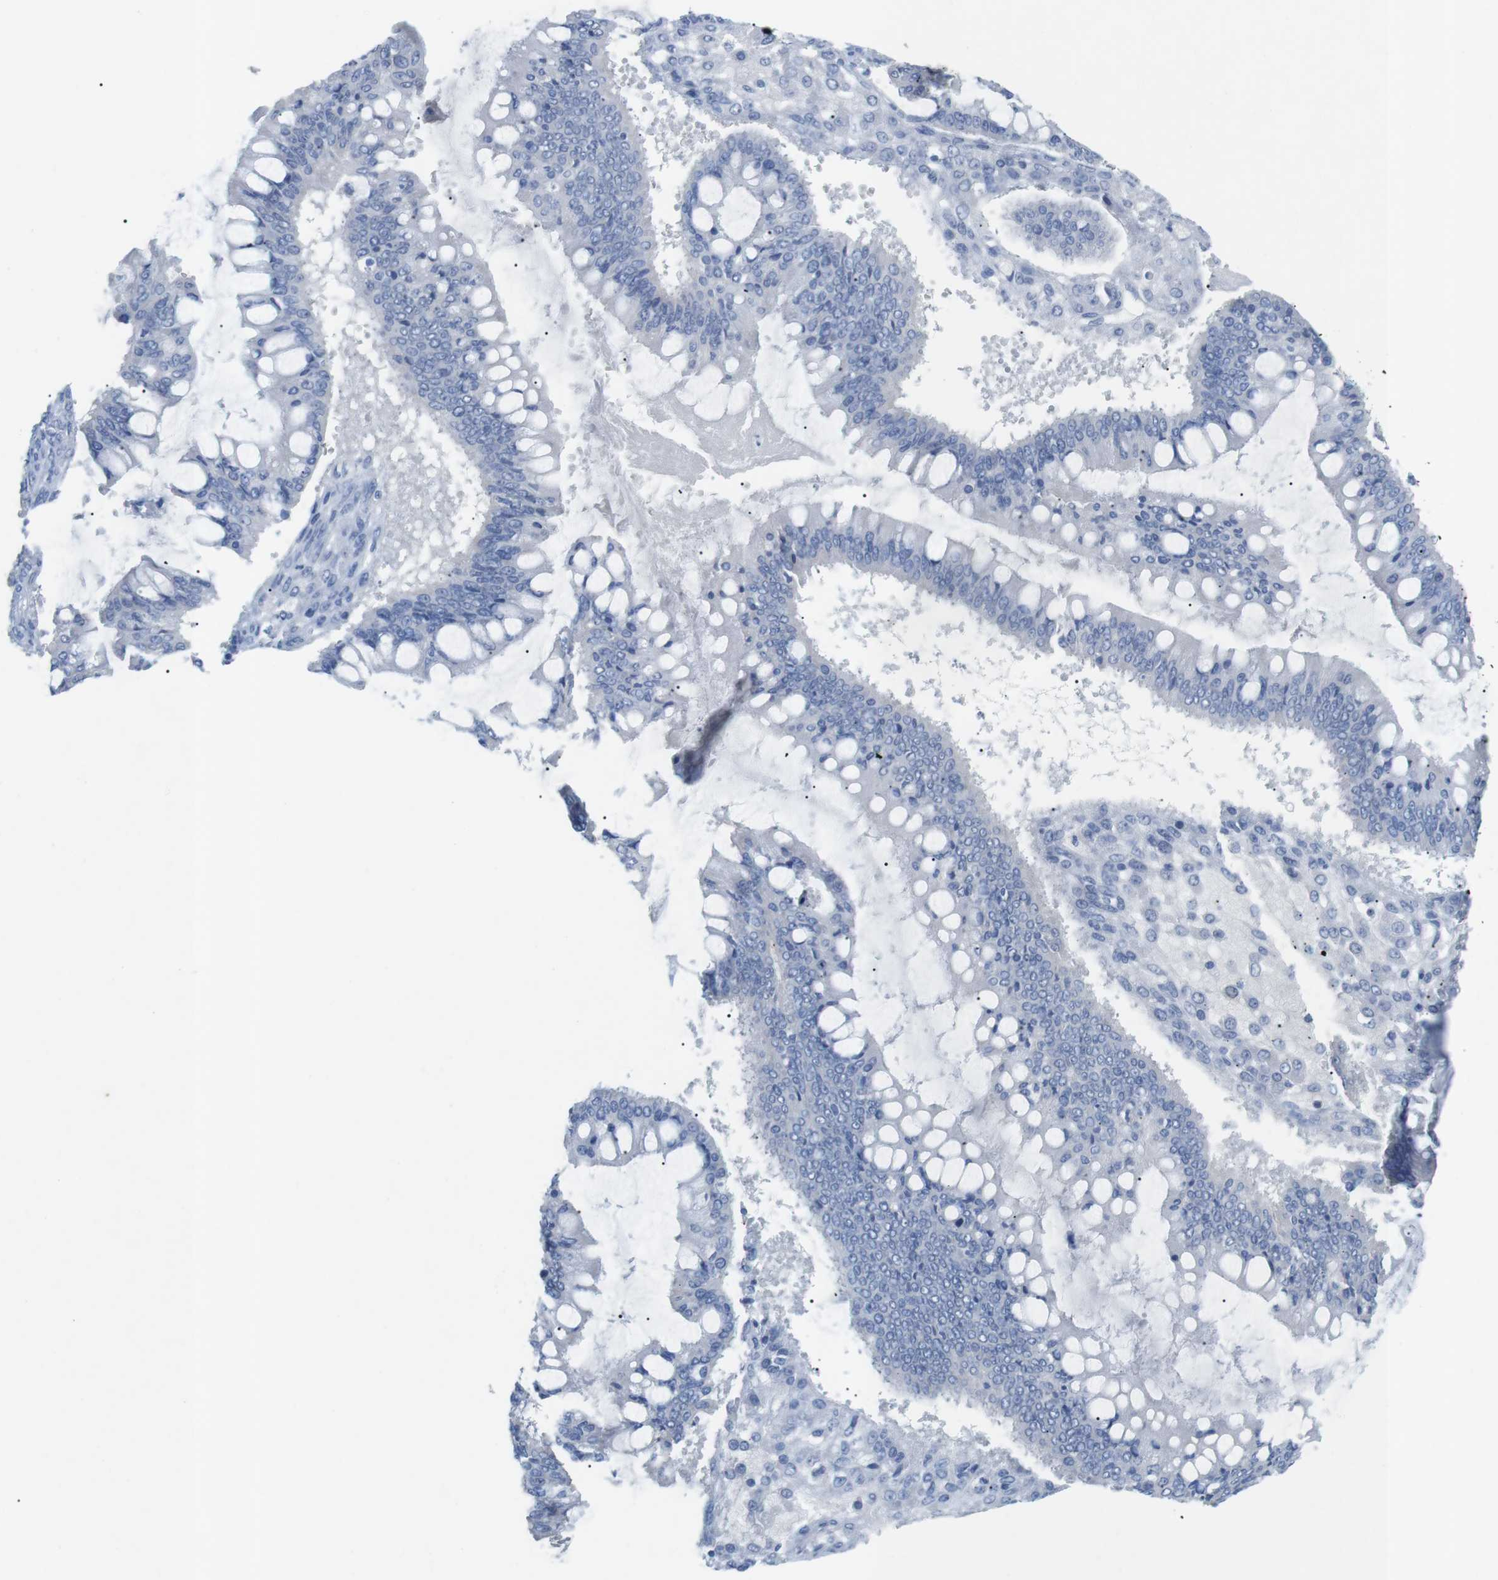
{"staining": {"intensity": "negative", "quantity": "none", "location": "none"}, "tissue": "ovarian cancer", "cell_type": "Tumor cells", "image_type": "cancer", "snomed": [{"axis": "morphology", "description": "Cystadenocarcinoma, mucinous, NOS"}, {"axis": "topography", "description": "Ovary"}], "caption": "Immunohistochemistry of human ovarian mucinous cystadenocarcinoma shows no expression in tumor cells.", "gene": "SALL4", "patient": {"sex": "female", "age": 73}}